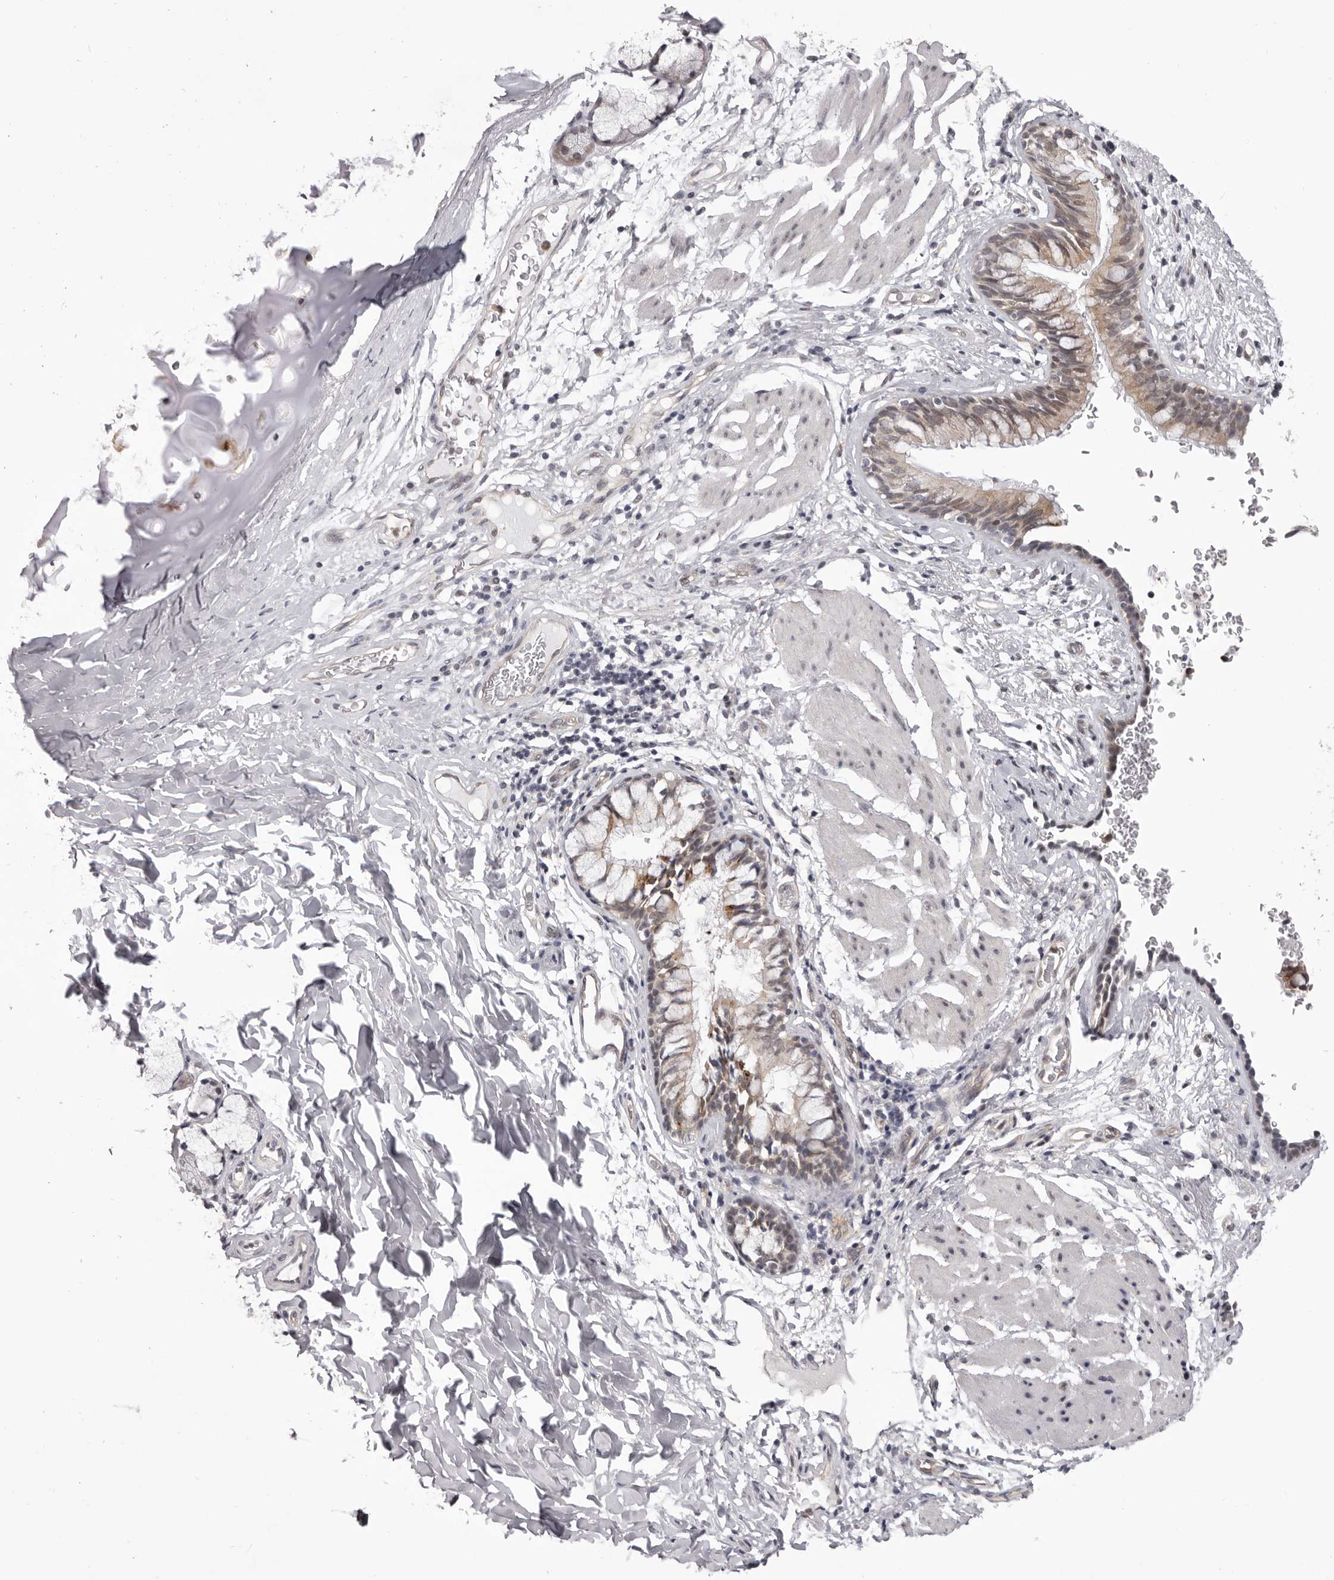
{"staining": {"intensity": "moderate", "quantity": "25%-75%", "location": "nuclear"}, "tissue": "bronchus", "cell_type": "Respiratory epithelial cells", "image_type": "normal", "snomed": [{"axis": "morphology", "description": "Normal tissue, NOS"}, {"axis": "topography", "description": "Cartilage tissue"}, {"axis": "topography", "description": "Bronchus"}], "caption": "Moderate nuclear staining for a protein is present in approximately 25%-75% of respiratory epithelial cells of benign bronchus using IHC.", "gene": "RNF2", "patient": {"sex": "female", "age": 36}}